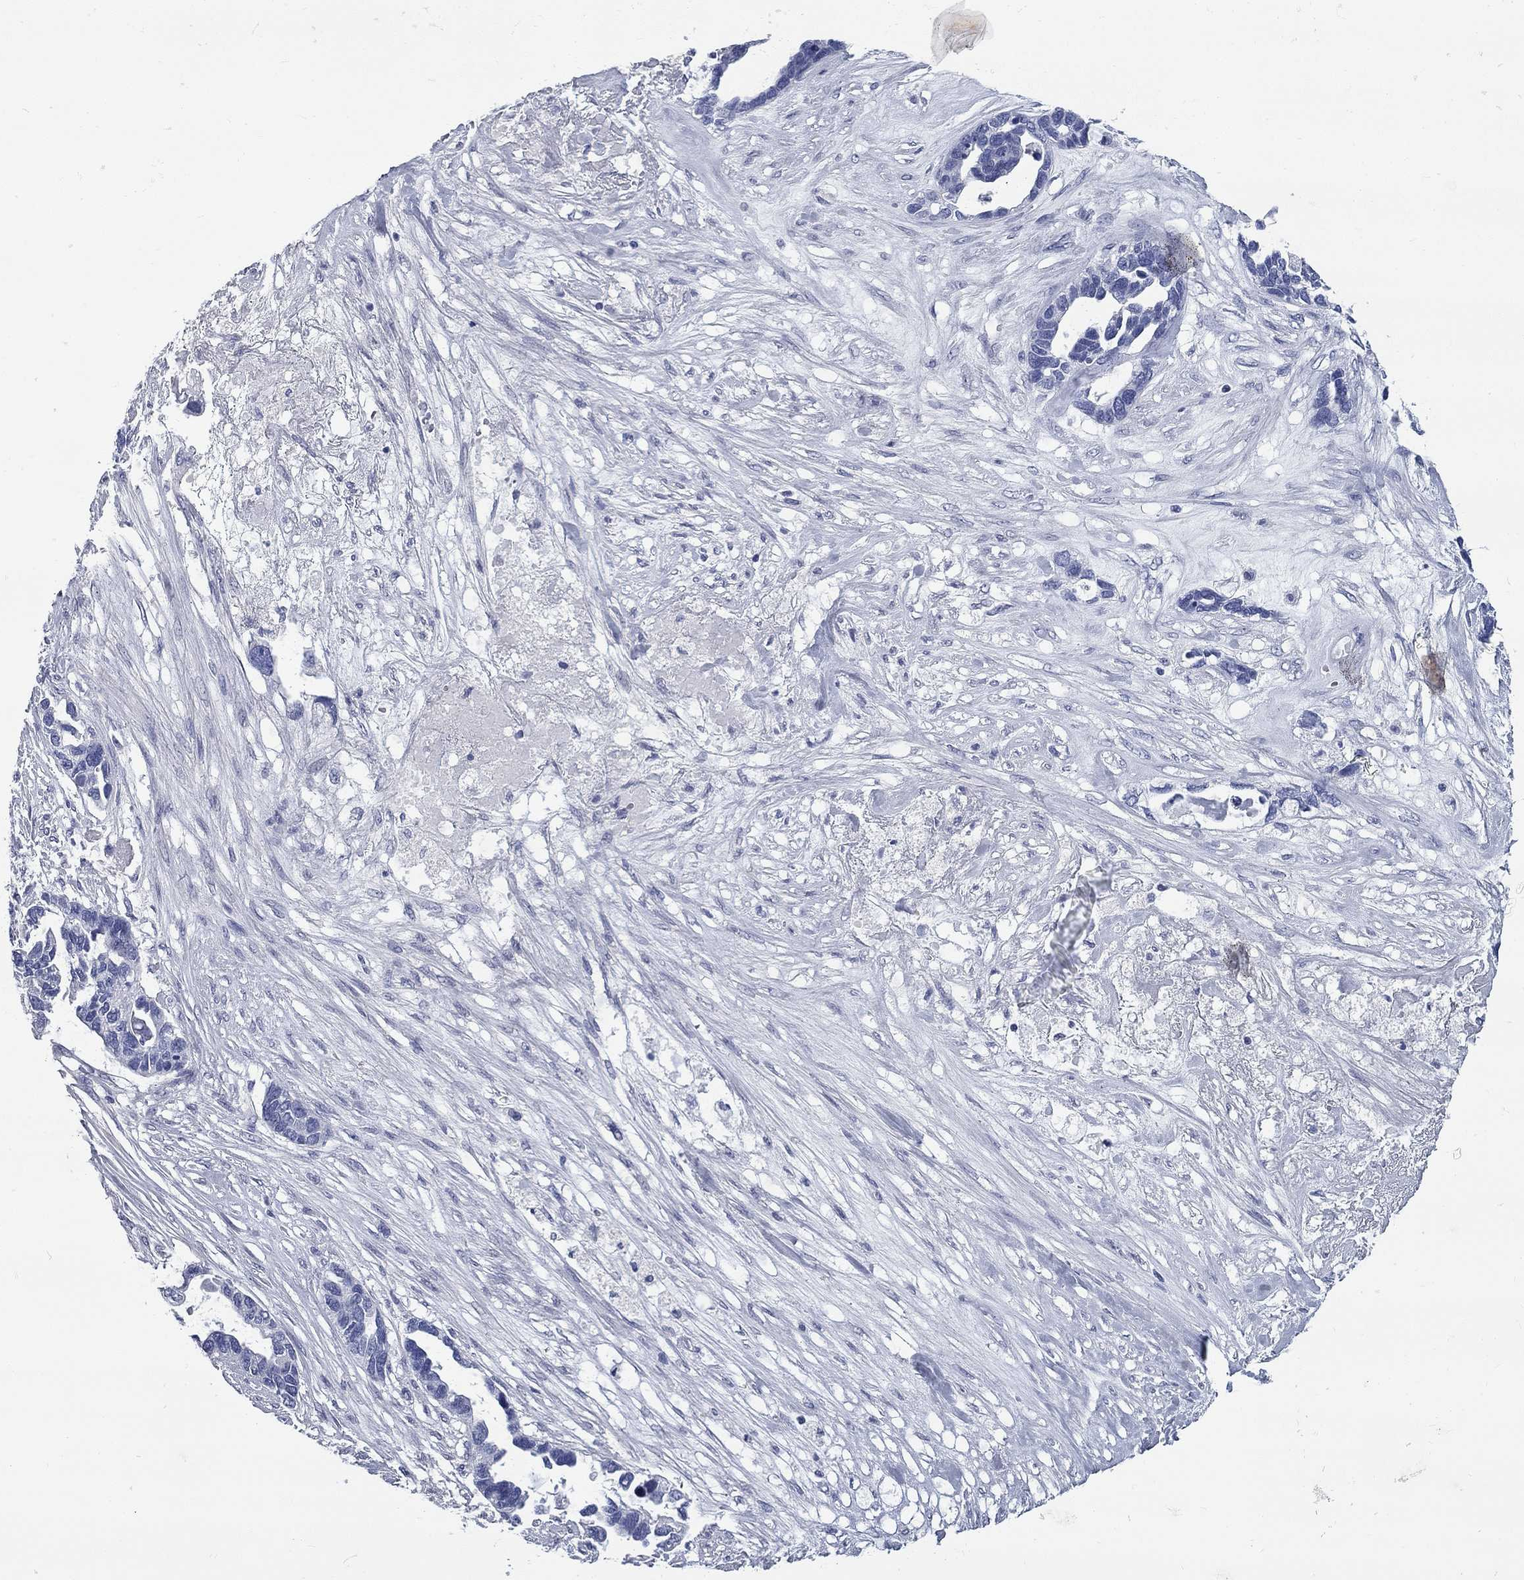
{"staining": {"intensity": "negative", "quantity": "none", "location": "none"}, "tissue": "ovarian cancer", "cell_type": "Tumor cells", "image_type": "cancer", "snomed": [{"axis": "morphology", "description": "Cystadenocarcinoma, serous, NOS"}, {"axis": "topography", "description": "Ovary"}], "caption": "Tumor cells are negative for brown protein staining in ovarian serous cystadenocarcinoma. (DAB immunohistochemistry (IHC), high magnification).", "gene": "SYT12", "patient": {"sex": "female", "age": 54}}